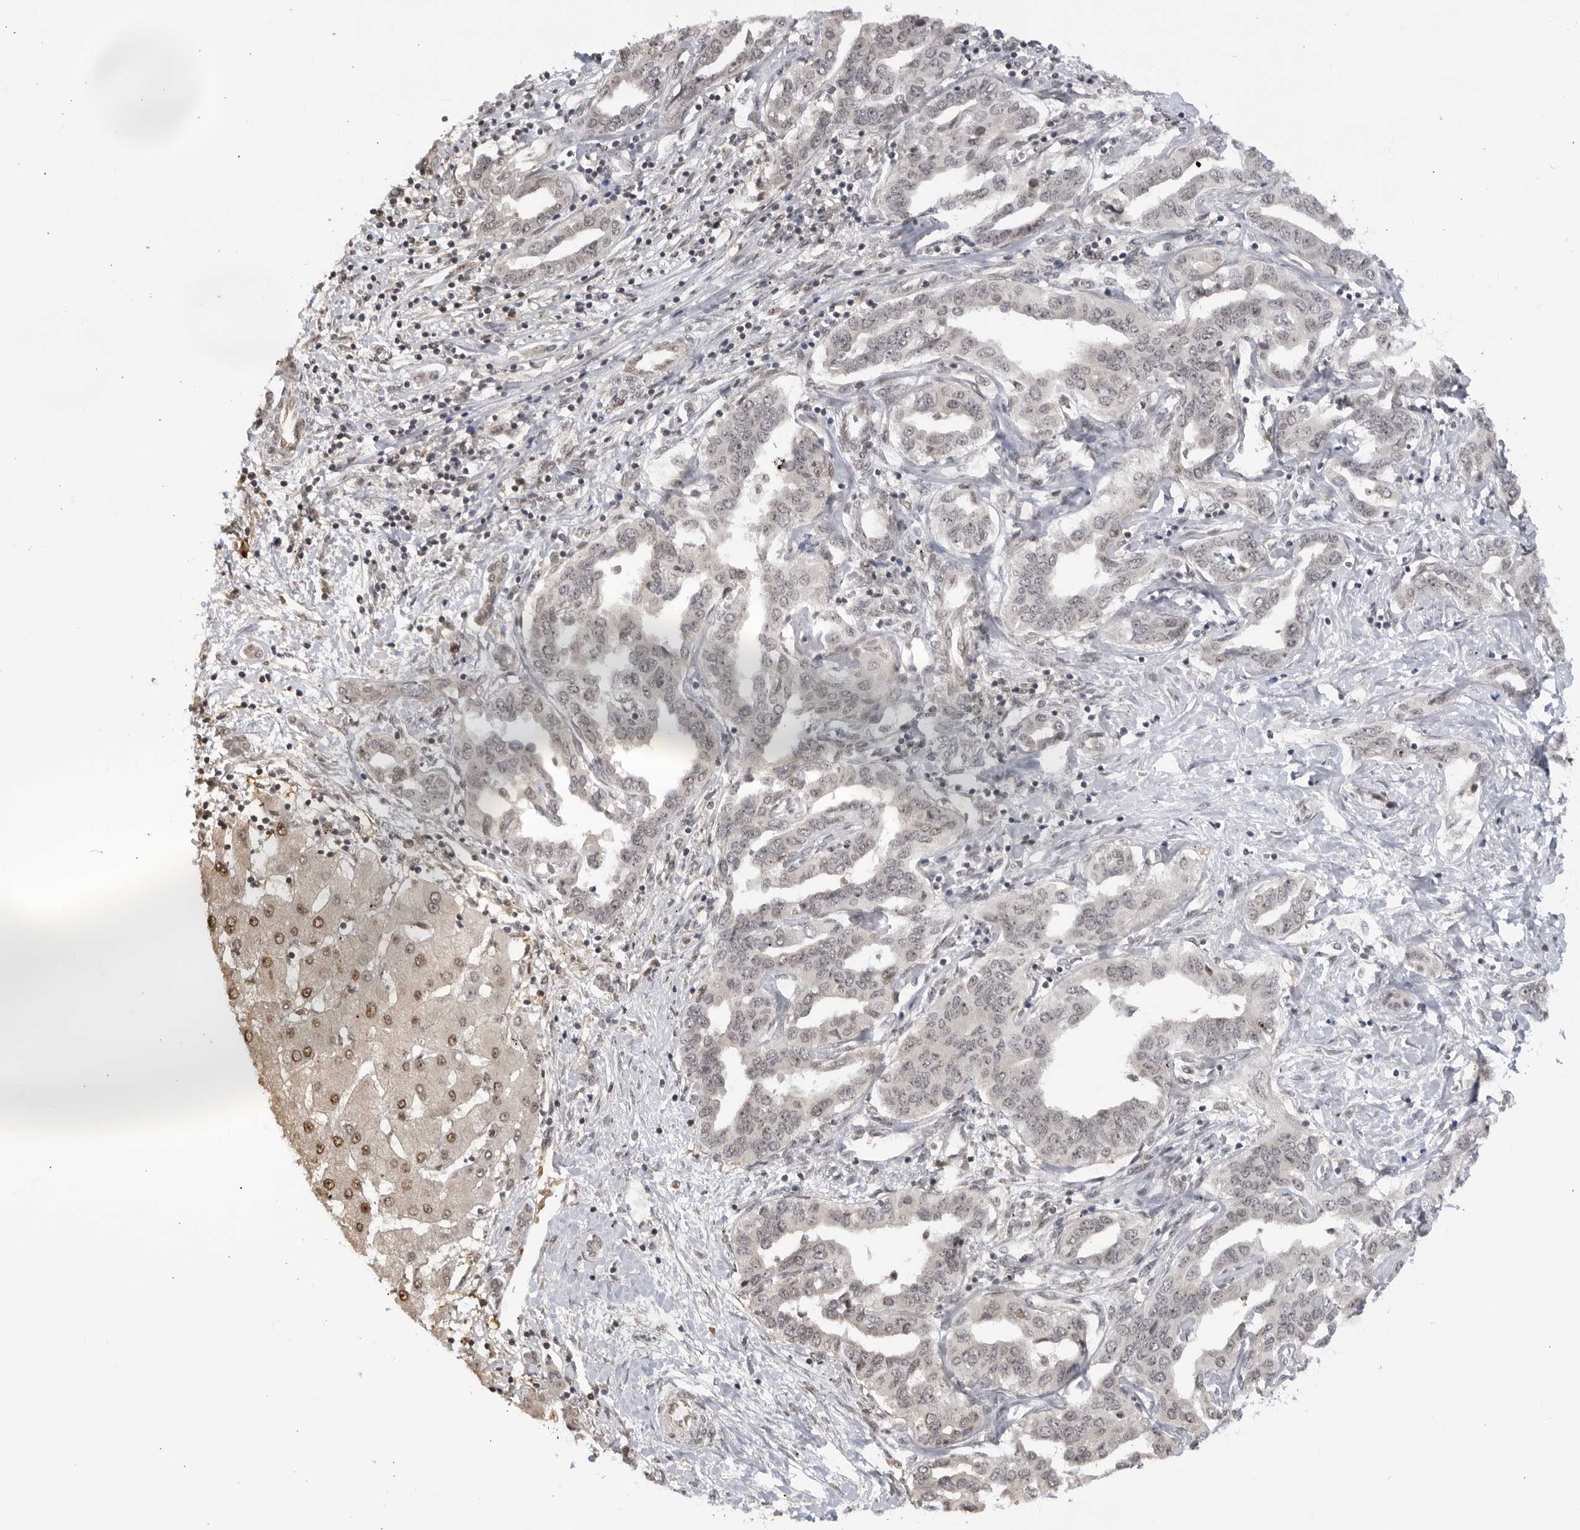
{"staining": {"intensity": "negative", "quantity": "none", "location": "none"}, "tissue": "liver cancer", "cell_type": "Tumor cells", "image_type": "cancer", "snomed": [{"axis": "morphology", "description": "Cholangiocarcinoma"}, {"axis": "topography", "description": "Liver"}], "caption": "DAB (3,3'-diaminobenzidine) immunohistochemical staining of cholangiocarcinoma (liver) demonstrates no significant expression in tumor cells.", "gene": "RASGEF1C", "patient": {"sex": "male", "age": 59}}